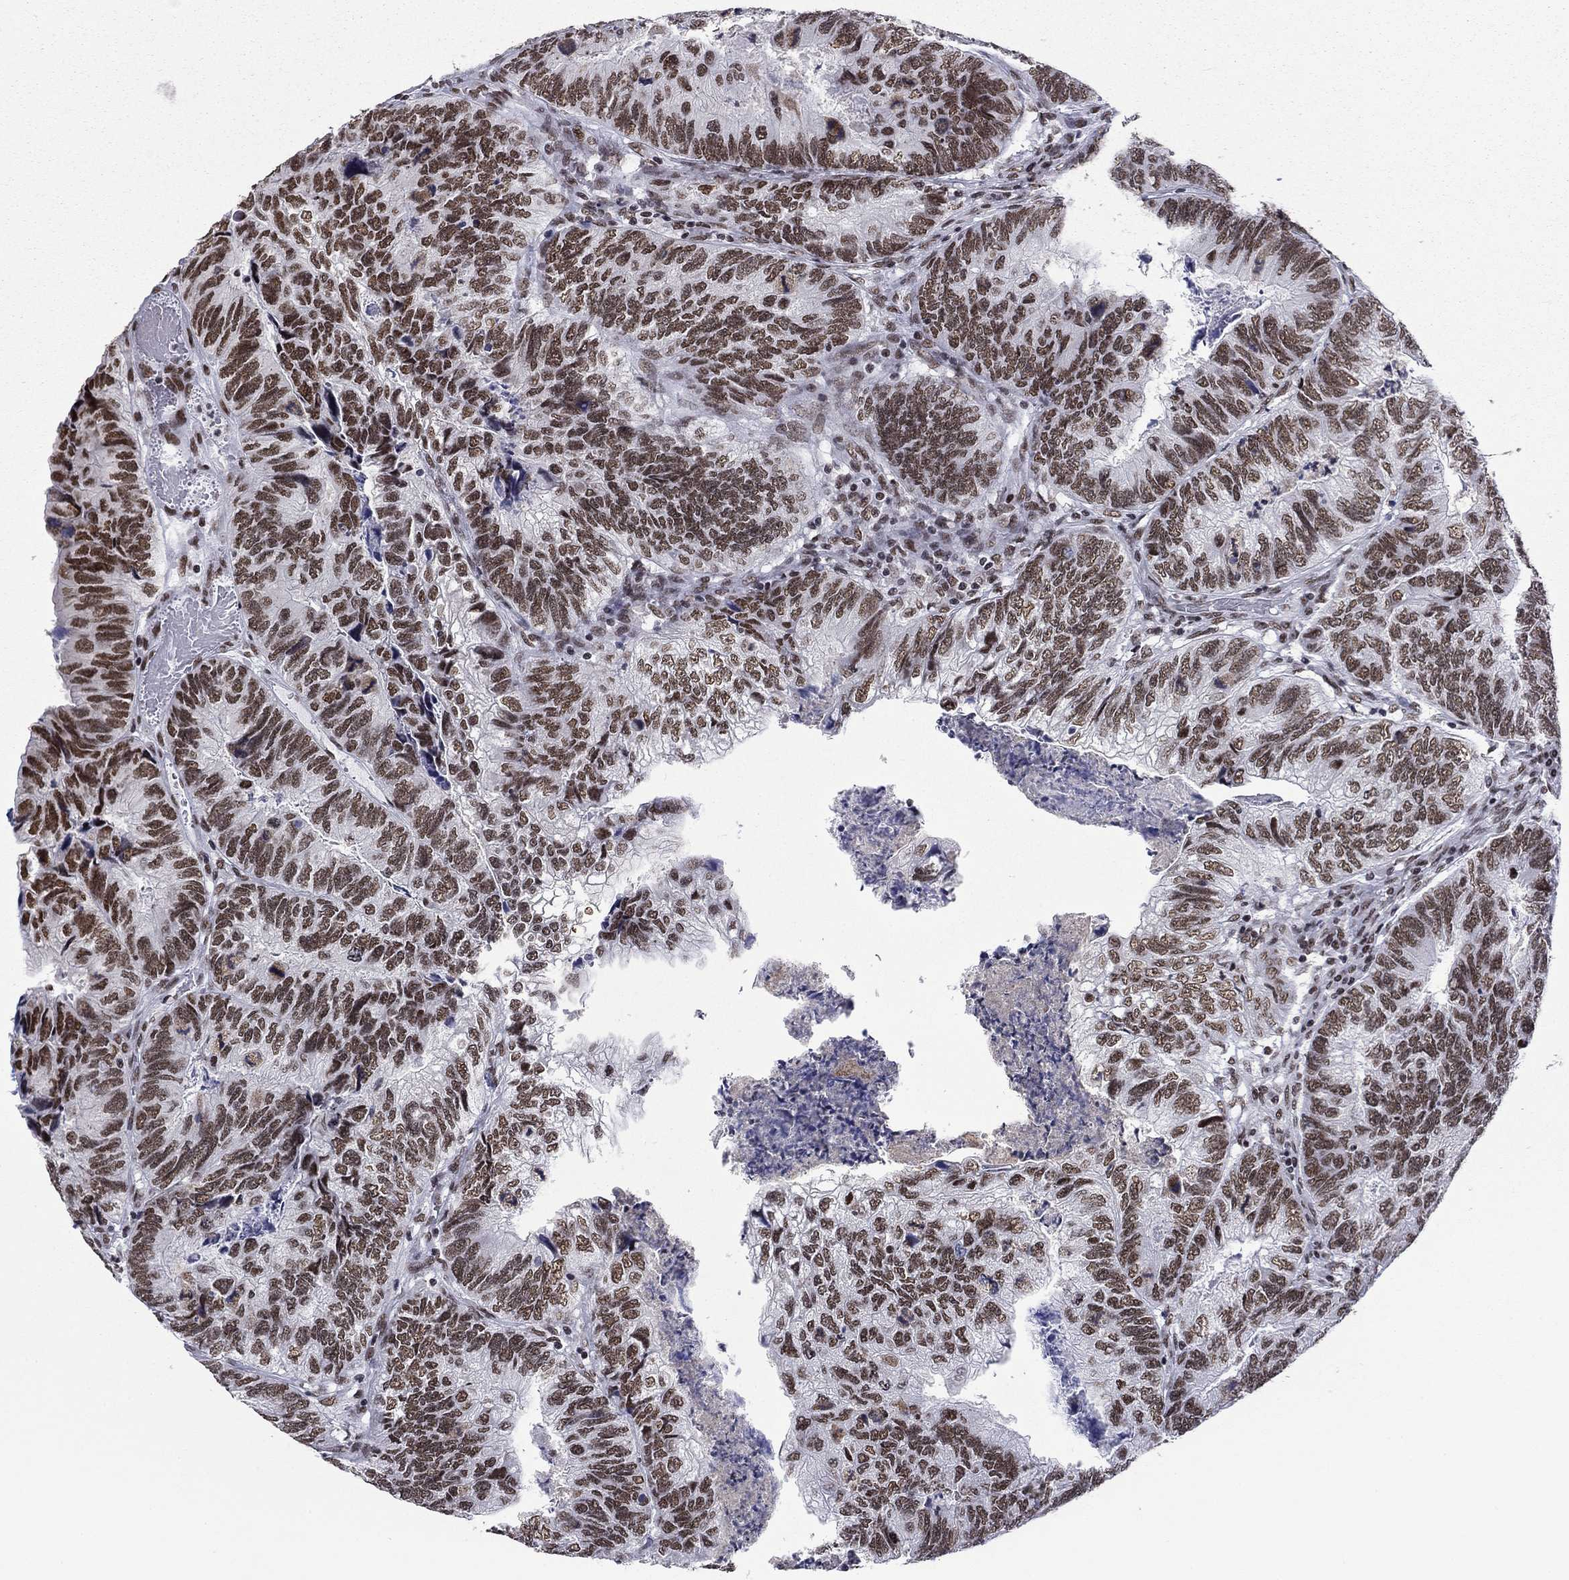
{"staining": {"intensity": "strong", "quantity": ">75%", "location": "nuclear"}, "tissue": "colorectal cancer", "cell_type": "Tumor cells", "image_type": "cancer", "snomed": [{"axis": "morphology", "description": "Adenocarcinoma, NOS"}, {"axis": "topography", "description": "Colon"}], "caption": "A brown stain highlights strong nuclear staining of a protein in adenocarcinoma (colorectal) tumor cells. (DAB (3,3'-diaminobenzidine) = brown stain, brightfield microscopy at high magnification).", "gene": "ETV5", "patient": {"sex": "female", "age": 67}}